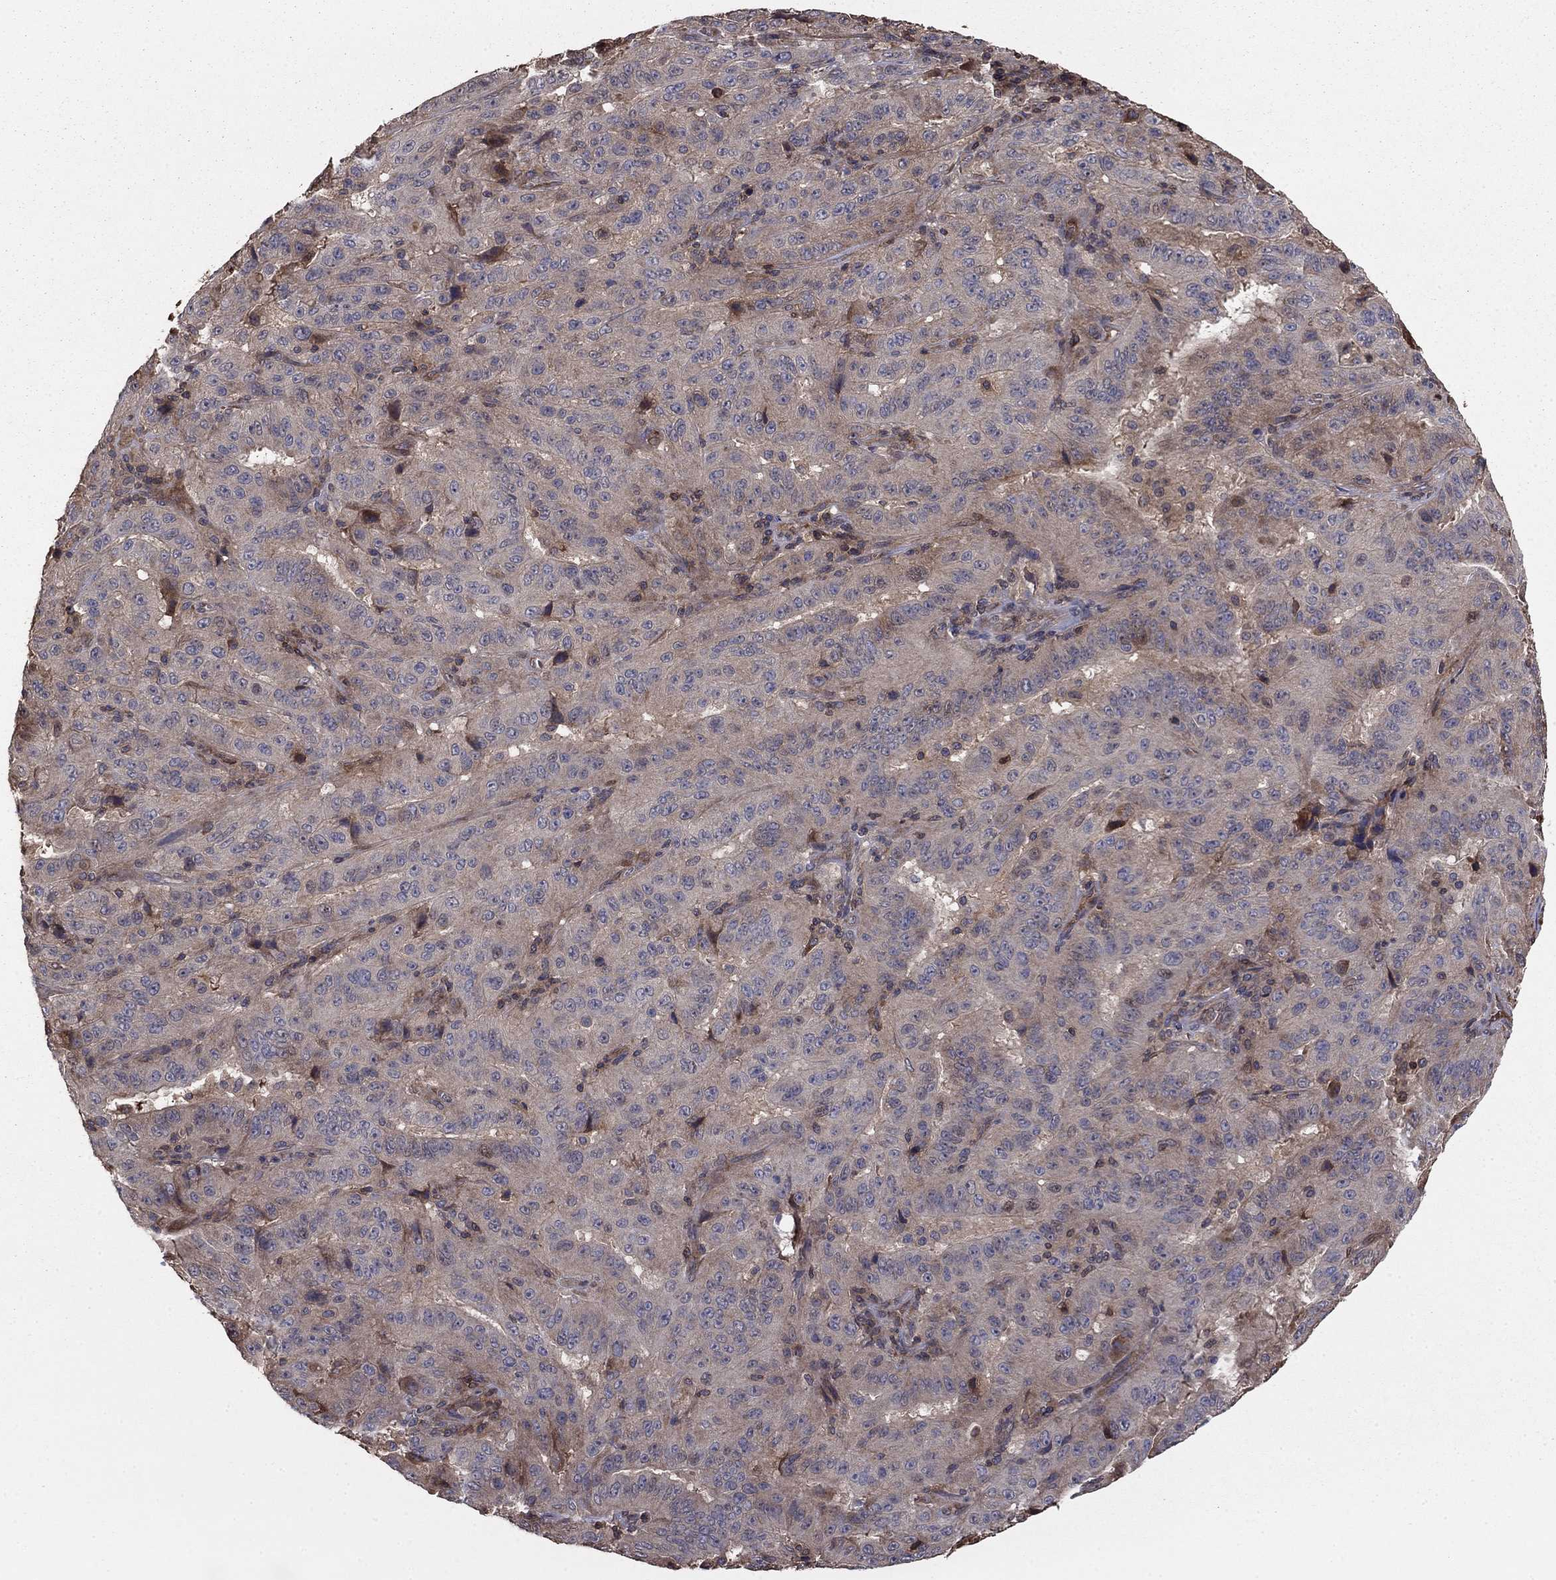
{"staining": {"intensity": "negative", "quantity": "none", "location": "none"}, "tissue": "pancreatic cancer", "cell_type": "Tumor cells", "image_type": "cancer", "snomed": [{"axis": "morphology", "description": "Adenocarcinoma, NOS"}, {"axis": "topography", "description": "Pancreas"}], "caption": "The micrograph reveals no significant positivity in tumor cells of pancreatic adenocarcinoma.", "gene": "GYG1", "patient": {"sex": "male", "age": 63}}